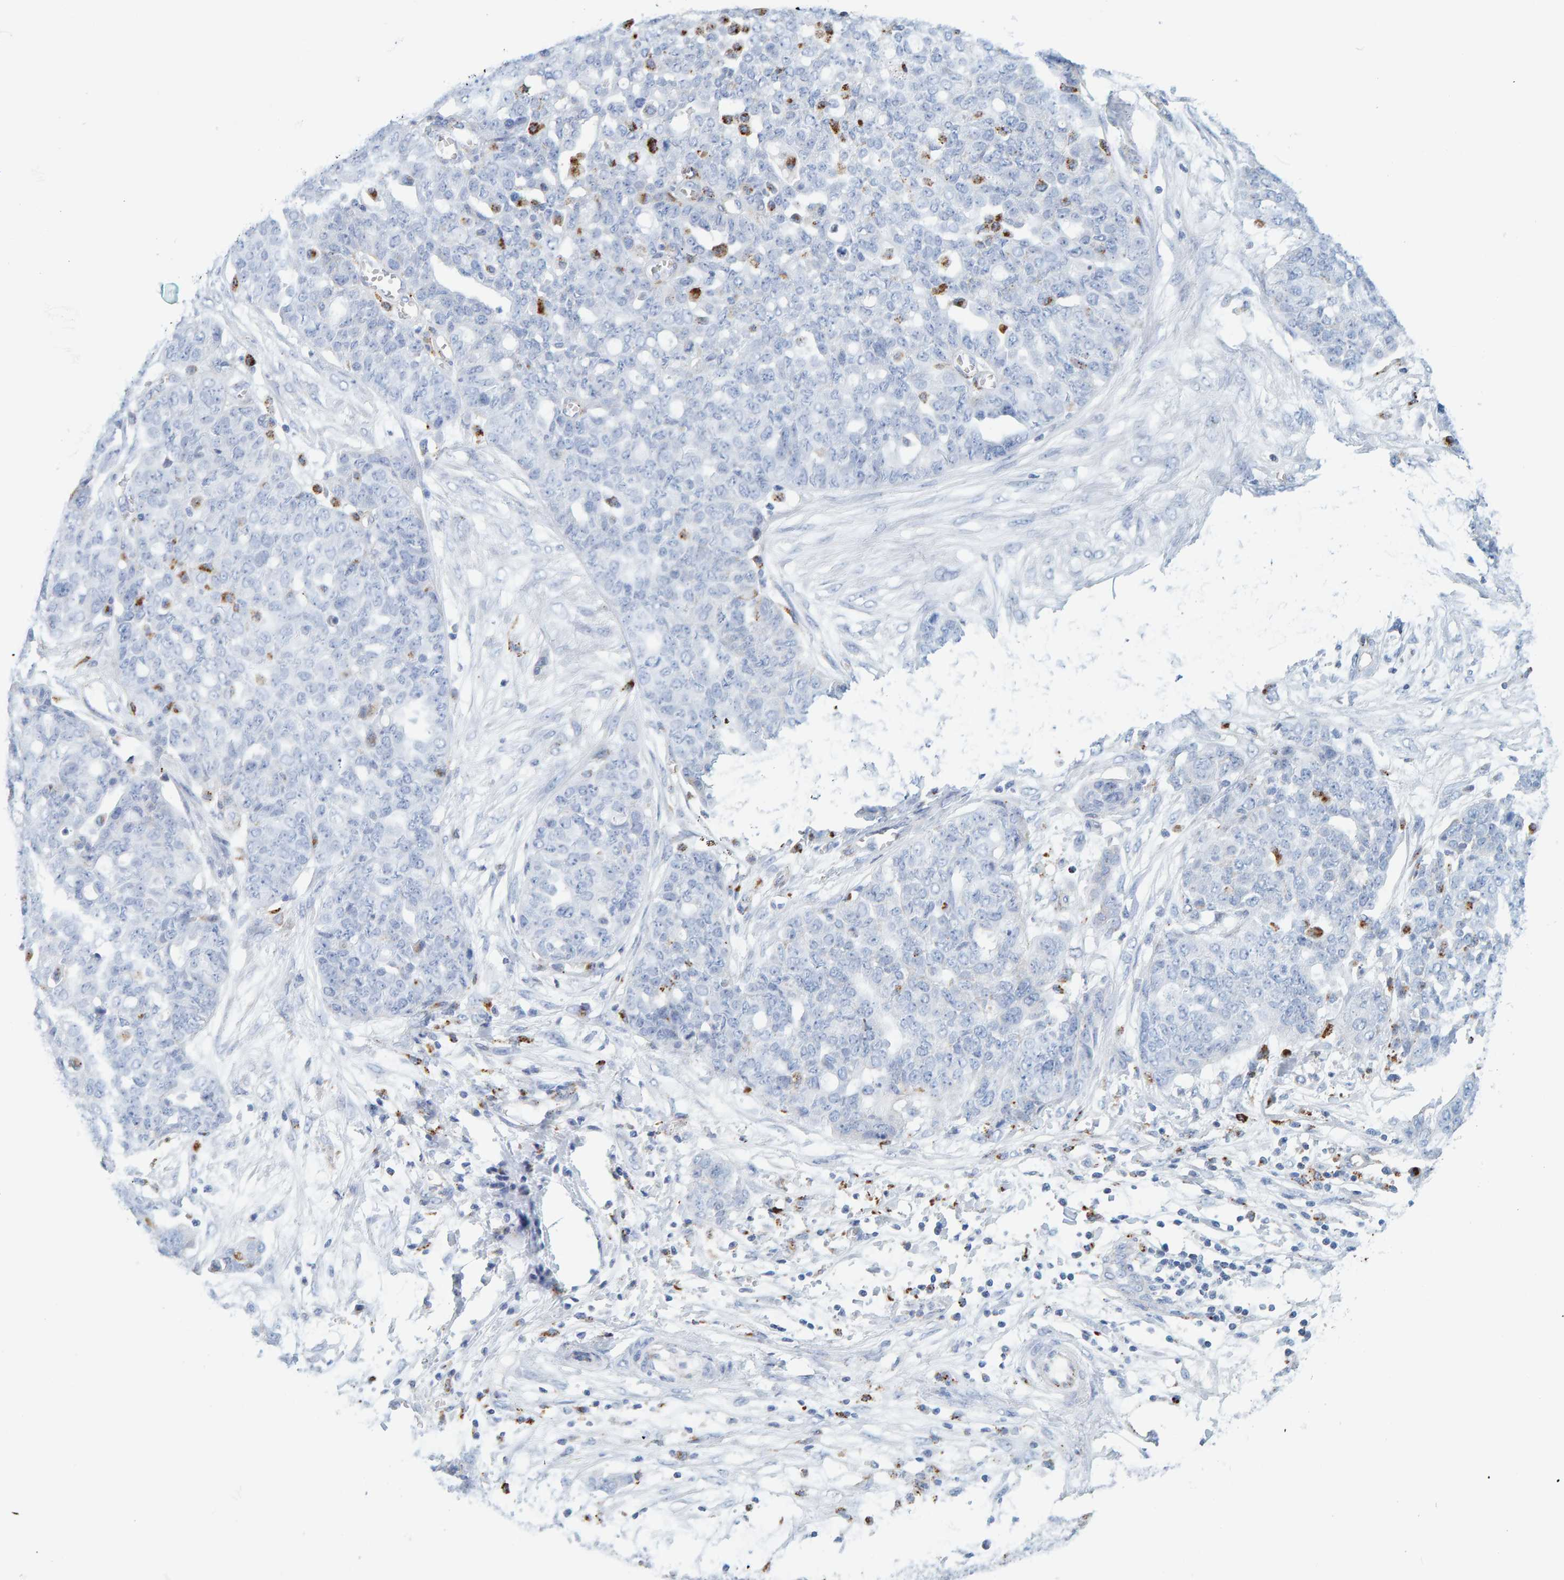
{"staining": {"intensity": "negative", "quantity": "none", "location": "none"}, "tissue": "ovarian cancer", "cell_type": "Tumor cells", "image_type": "cancer", "snomed": [{"axis": "morphology", "description": "Cystadenocarcinoma, serous, NOS"}, {"axis": "topography", "description": "Soft tissue"}, {"axis": "topography", "description": "Ovary"}], "caption": "DAB (3,3'-diaminobenzidine) immunohistochemical staining of ovarian cancer reveals no significant positivity in tumor cells.", "gene": "BIN3", "patient": {"sex": "female", "age": 57}}